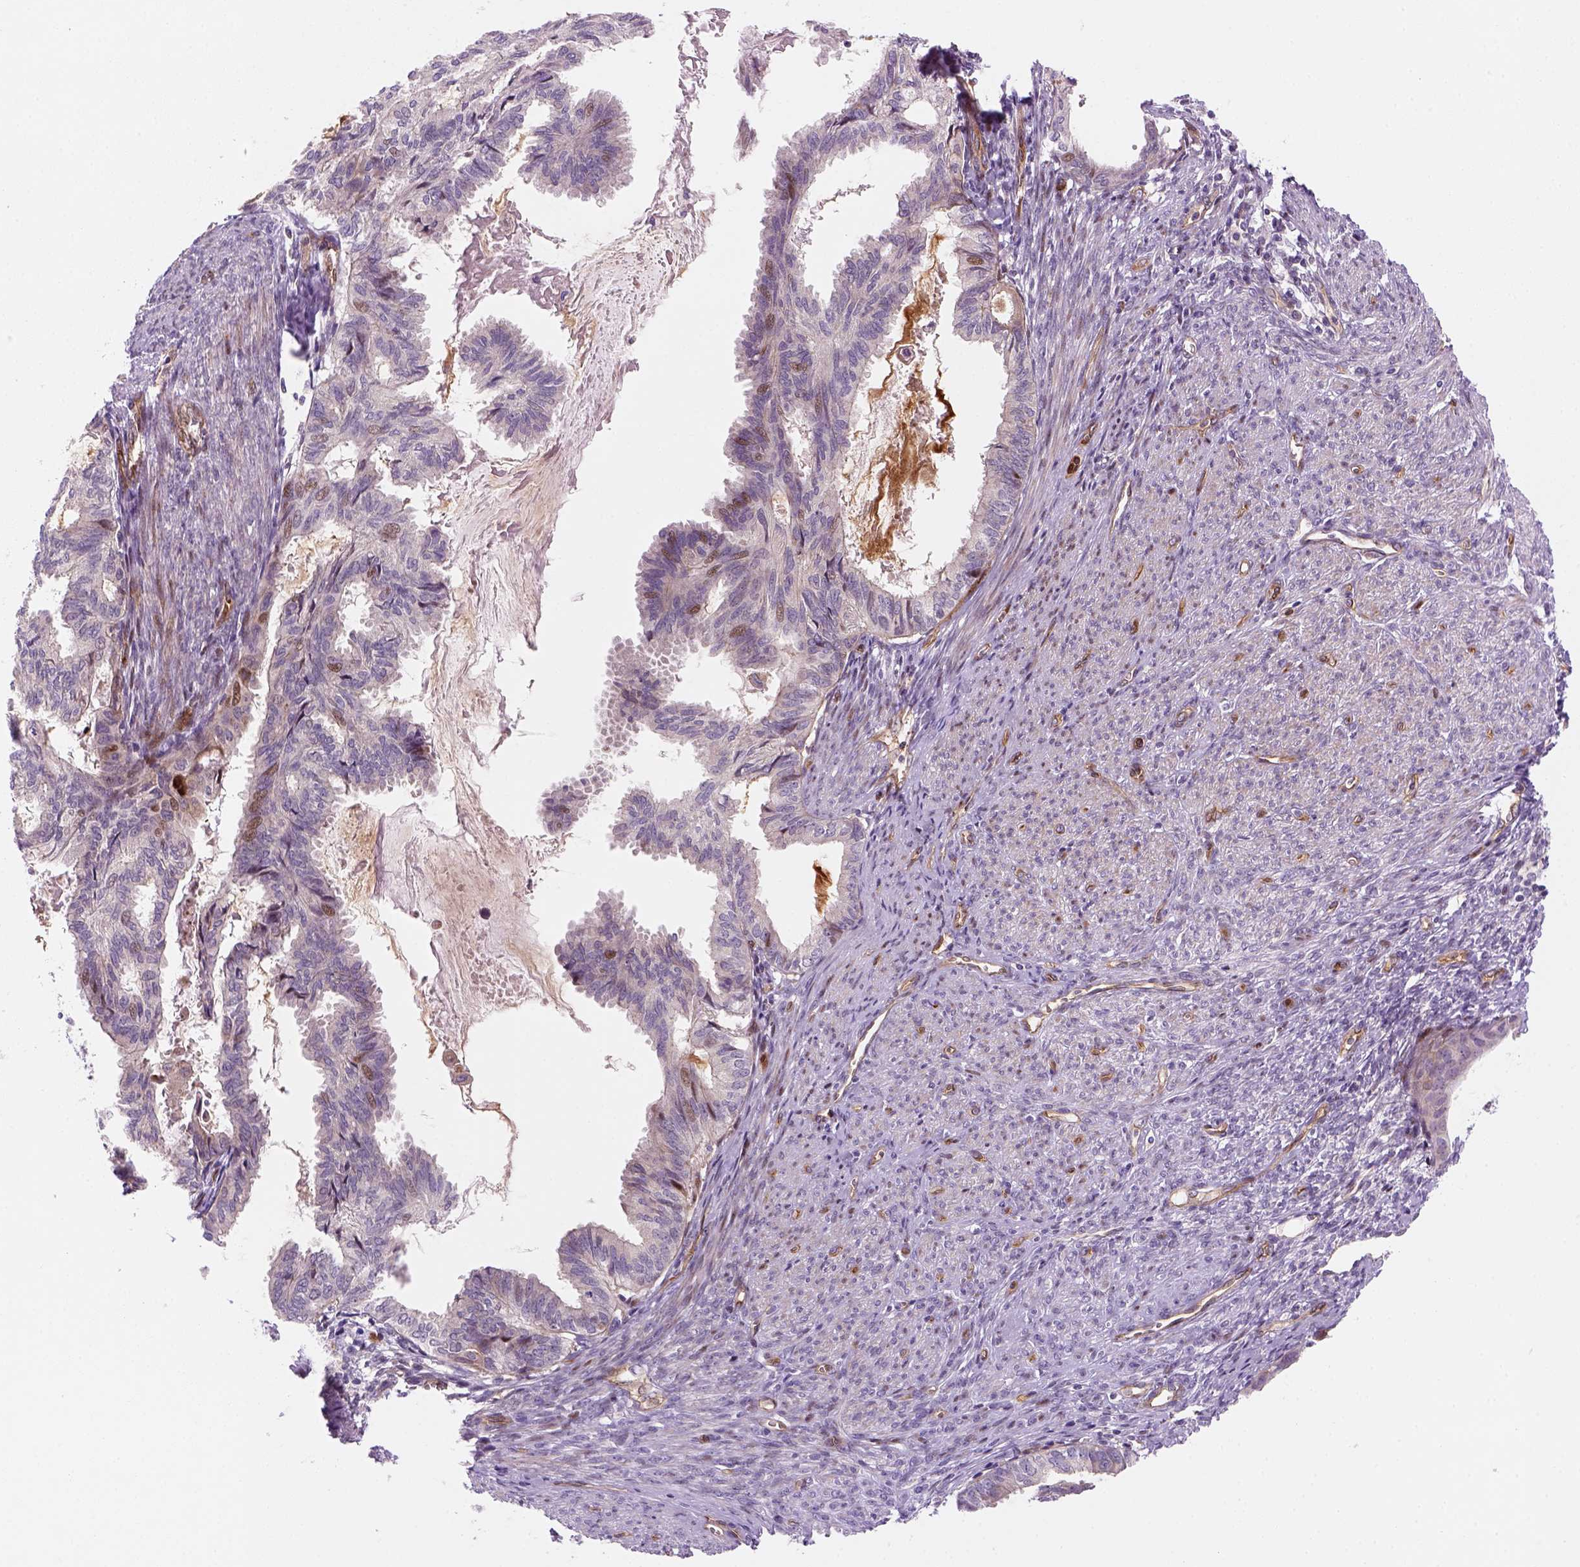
{"staining": {"intensity": "weak", "quantity": "<25%", "location": "nuclear"}, "tissue": "endometrial cancer", "cell_type": "Tumor cells", "image_type": "cancer", "snomed": [{"axis": "morphology", "description": "Adenocarcinoma, NOS"}, {"axis": "topography", "description": "Endometrium"}], "caption": "Tumor cells are negative for protein expression in human endometrial adenocarcinoma.", "gene": "VSTM5", "patient": {"sex": "female", "age": 86}}